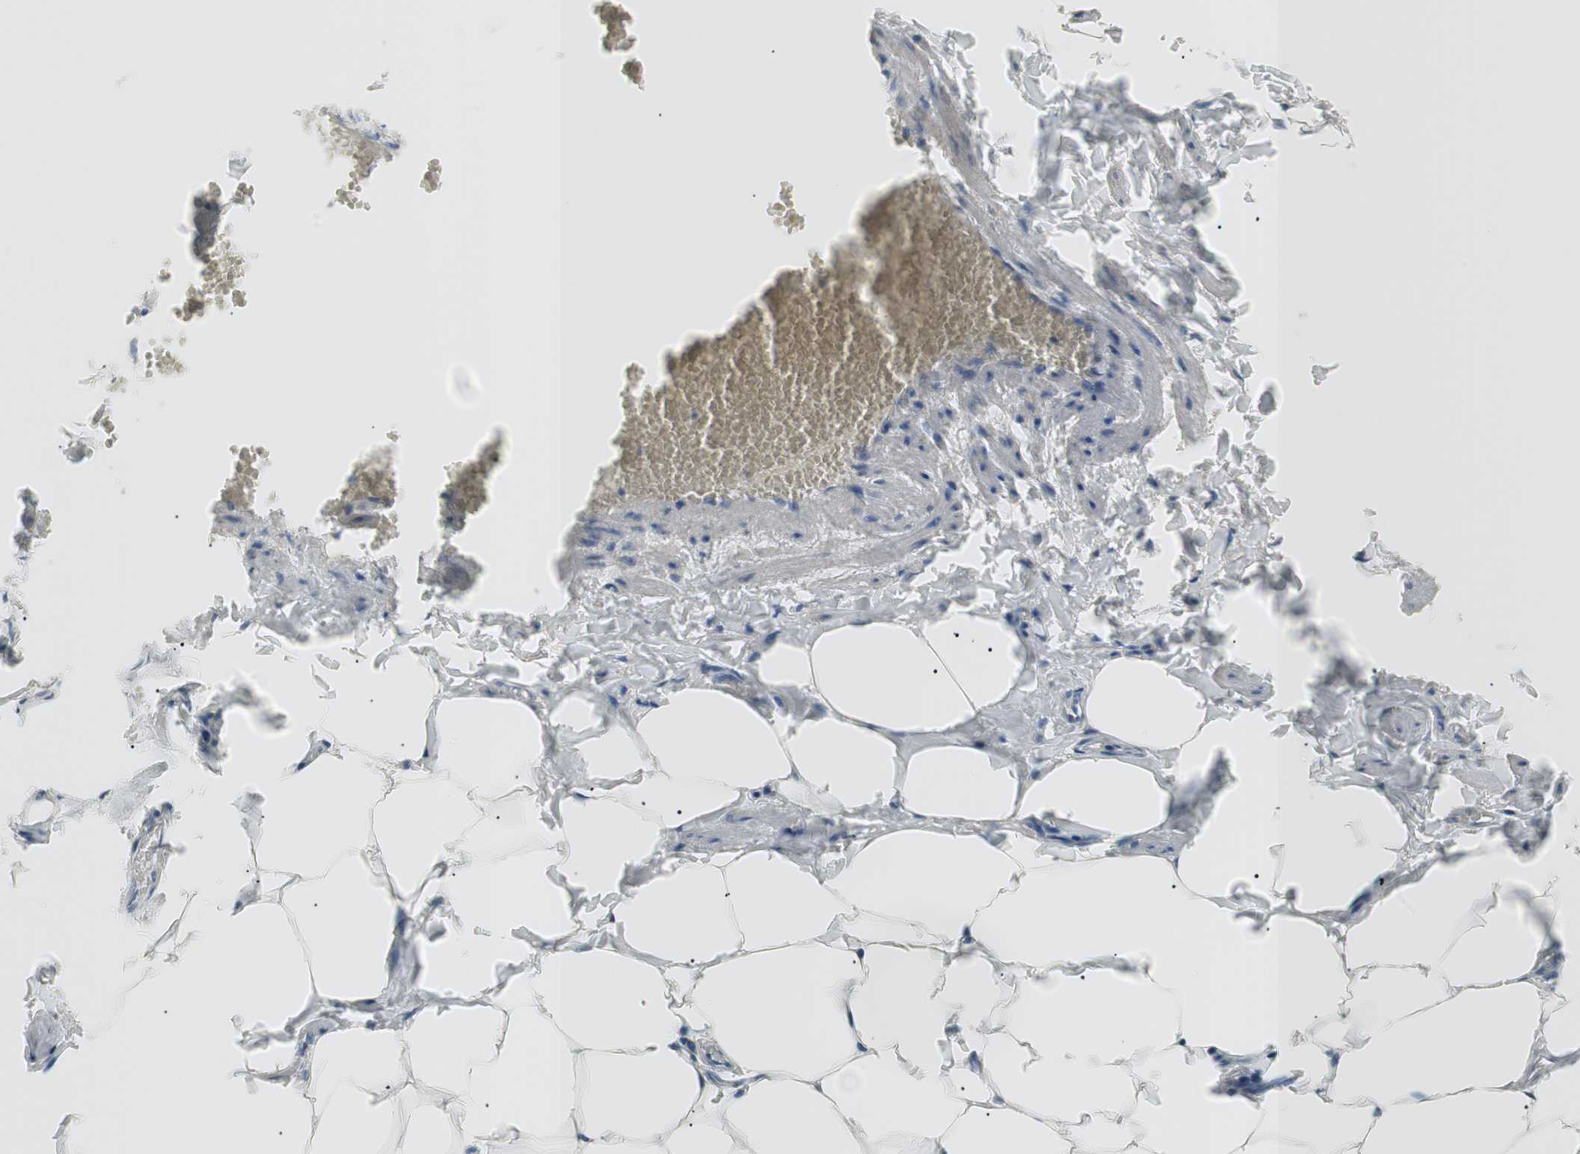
{"staining": {"intensity": "negative", "quantity": "none", "location": "none"}, "tissue": "adipose tissue", "cell_type": "Adipocytes", "image_type": "normal", "snomed": [{"axis": "morphology", "description": "Normal tissue, NOS"}, {"axis": "topography", "description": "Vascular tissue"}], "caption": "The IHC photomicrograph has no significant positivity in adipocytes of adipose tissue. (Brightfield microscopy of DAB immunohistochemistry (IHC) at high magnification).", "gene": "FADS2", "patient": {"sex": "male", "age": 41}}